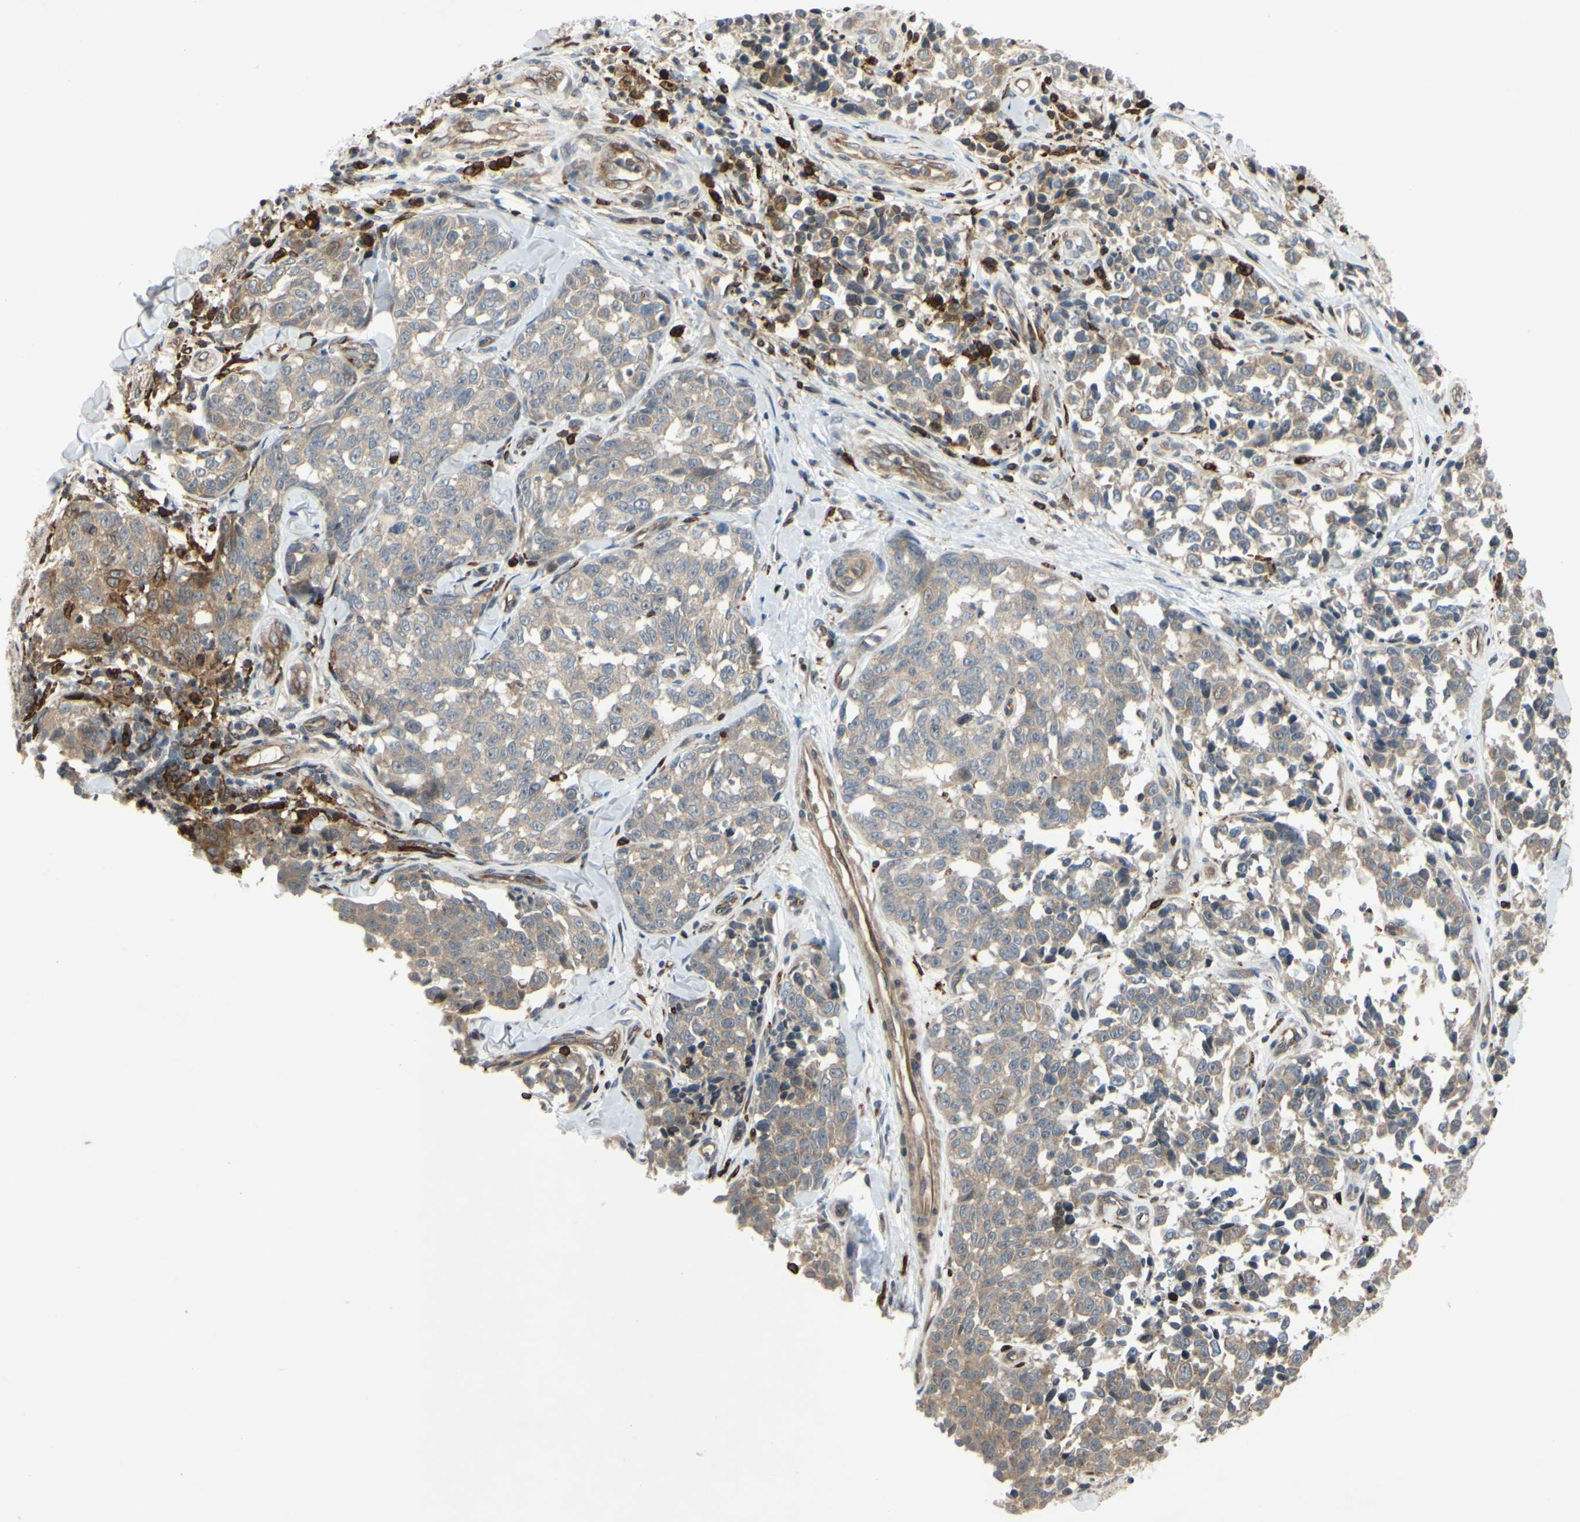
{"staining": {"intensity": "weak", "quantity": ">75%", "location": "cytoplasmic/membranous"}, "tissue": "melanoma", "cell_type": "Tumor cells", "image_type": "cancer", "snomed": [{"axis": "morphology", "description": "Malignant melanoma, NOS"}, {"axis": "topography", "description": "Skin"}], "caption": "Immunohistochemistry staining of melanoma, which demonstrates low levels of weak cytoplasmic/membranous expression in about >75% of tumor cells indicating weak cytoplasmic/membranous protein positivity. The staining was performed using DAB (3,3'-diaminobenzidine) (brown) for protein detection and nuclei were counterstained in hematoxylin (blue).", "gene": "PLXNA2", "patient": {"sex": "female", "age": 64}}